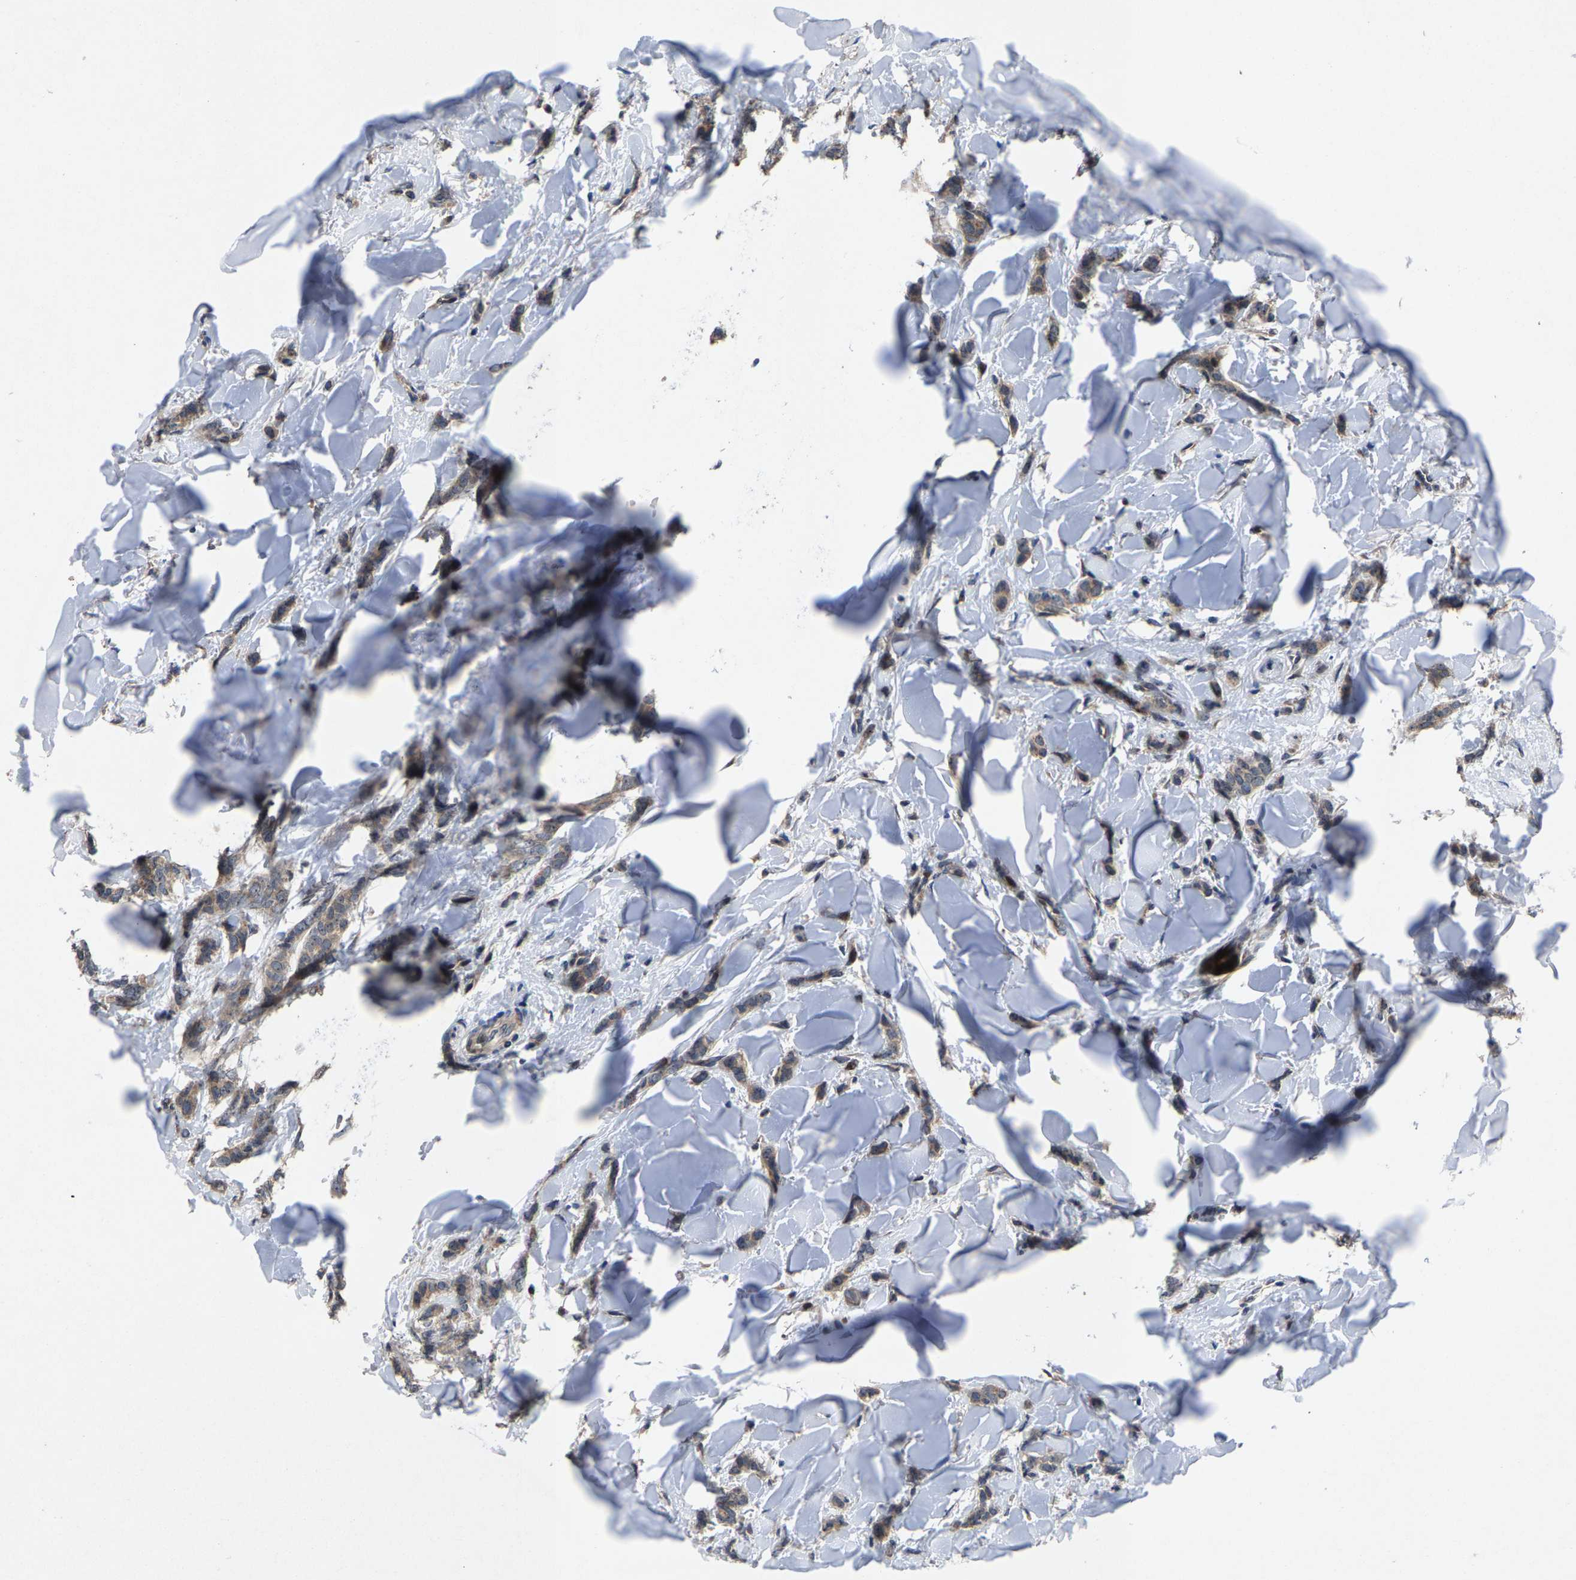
{"staining": {"intensity": "weak", "quantity": ">75%", "location": "cytoplasmic/membranous"}, "tissue": "breast cancer", "cell_type": "Tumor cells", "image_type": "cancer", "snomed": [{"axis": "morphology", "description": "Lobular carcinoma"}, {"axis": "topography", "description": "Skin"}, {"axis": "topography", "description": "Breast"}], "caption": "Human breast lobular carcinoma stained for a protein (brown) shows weak cytoplasmic/membranous positive staining in about >75% of tumor cells.", "gene": "HAUS6", "patient": {"sex": "female", "age": 46}}